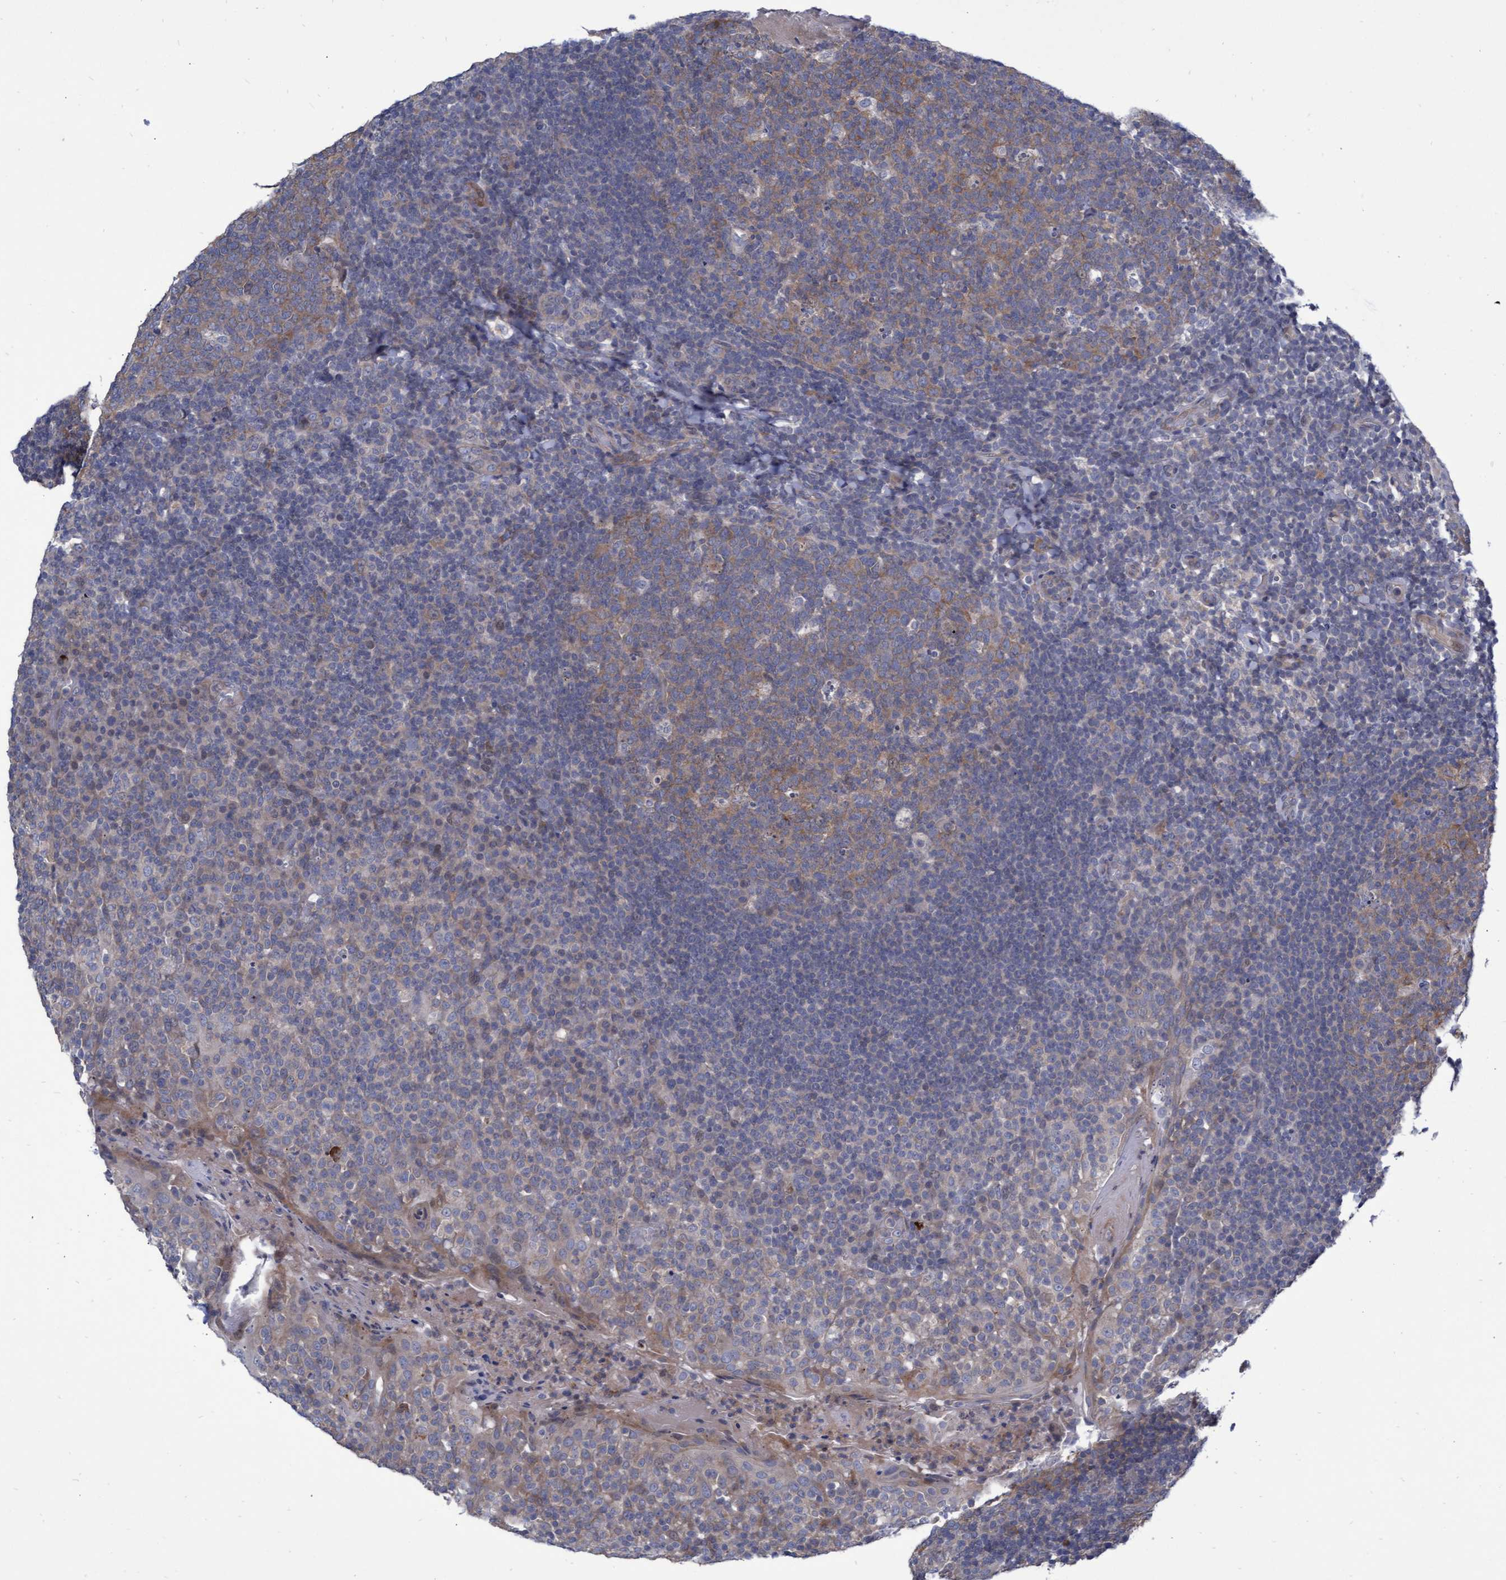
{"staining": {"intensity": "moderate", "quantity": ">75%", "location": "cytoplasmic/membranous"}, "tissue": "tonsil", "cell_type": "Germinal center cells", "image_type": "normal", "snomed": [{"axis": "morphology", "description": "Normal tissue, NOS"}, {"axis": "topography", "description": "Tonsil"}], "caption": "Immunohistochemical staining of normal human tonsil displays moderate cytoplasmic/membranous protein positivity in approximately >75% of germinal center cells. (IHC, brightfield microscopy, high magnification).", "gene": "ABCF2", "patient": {"sex": "female", "age": 19}}